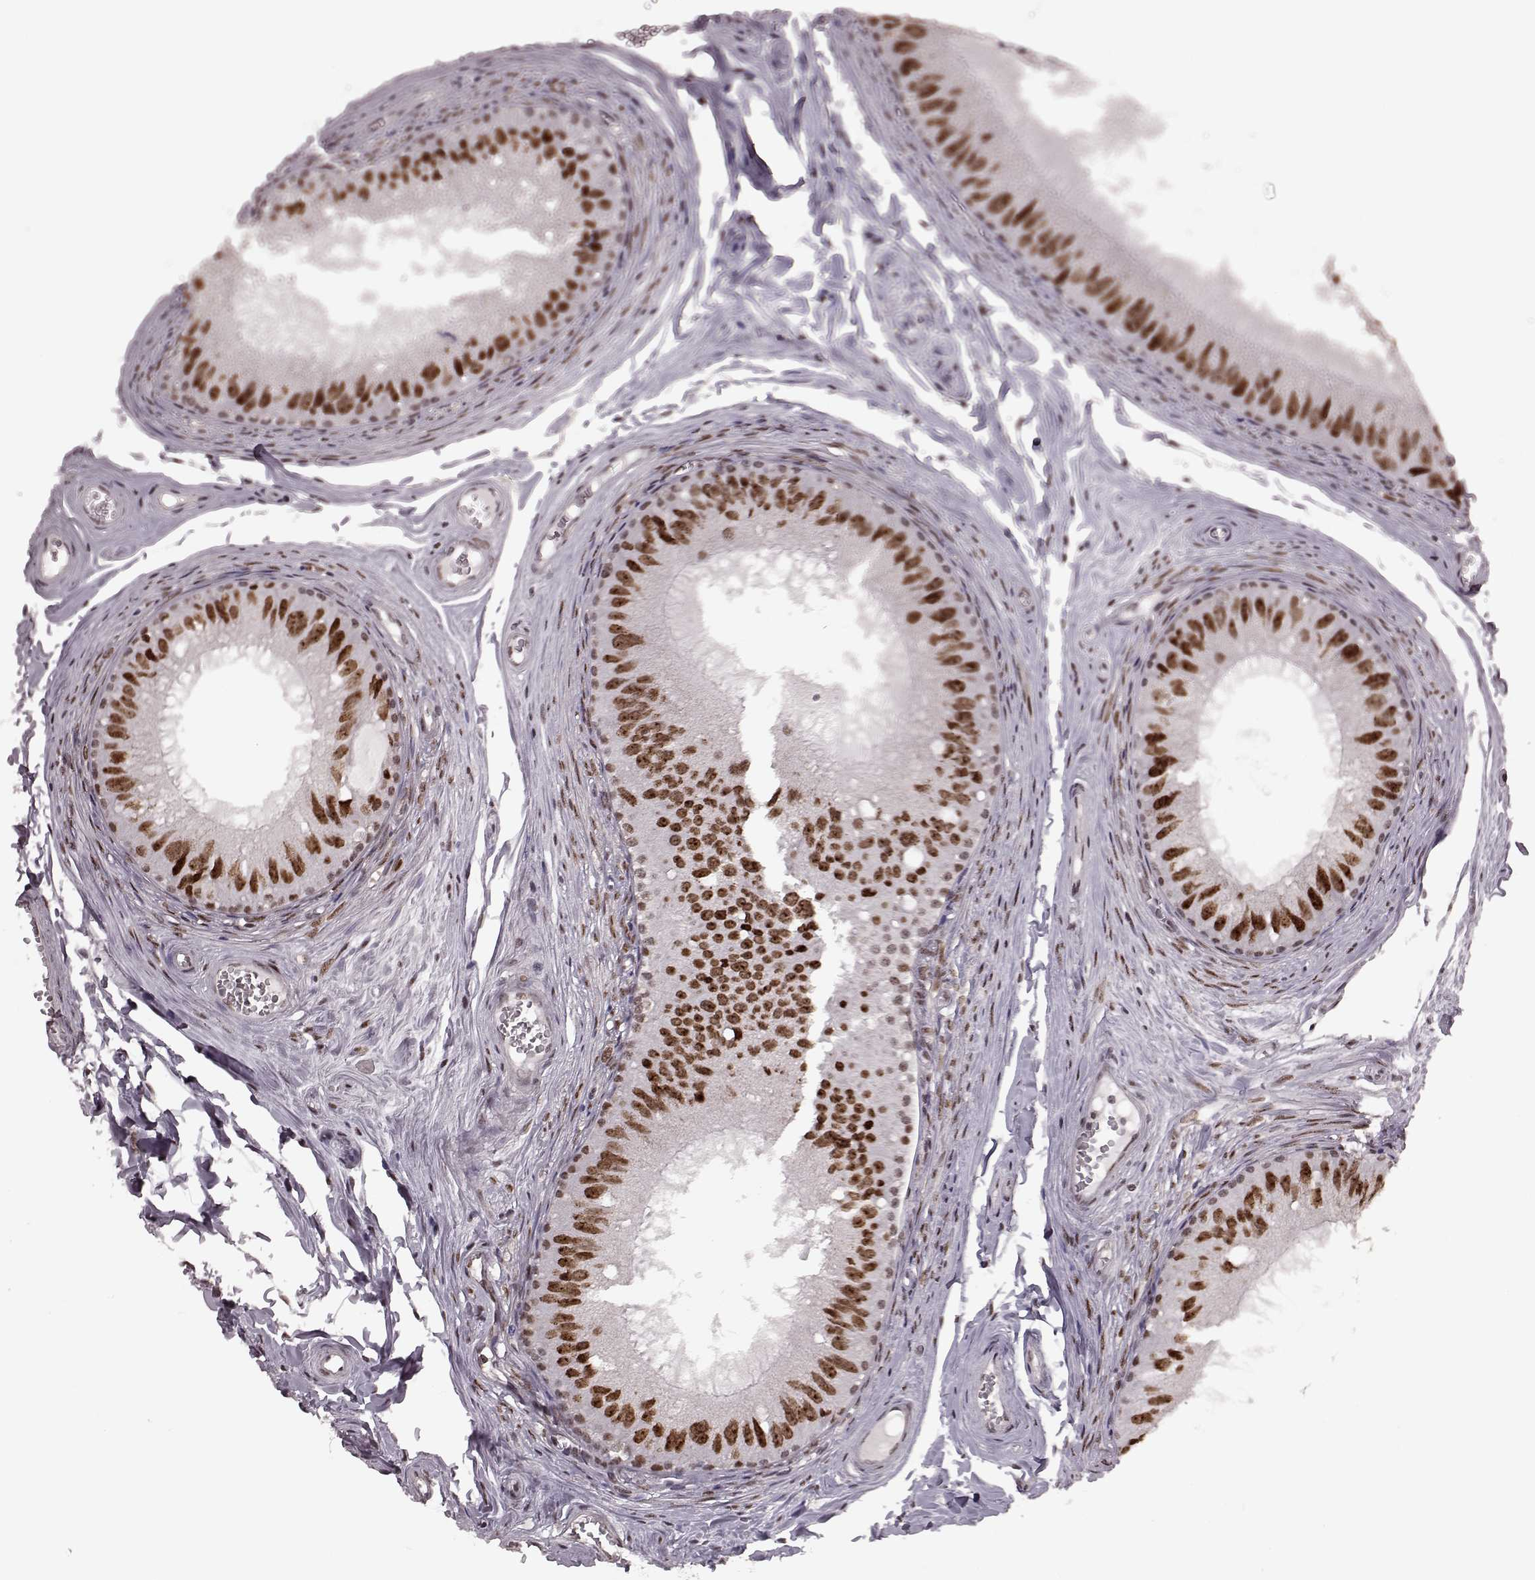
{"staining": {"intensity": "strong", "quantity": ">75%", "location": "nuclear"}, "tissue": "epididymis", "cell_type": "Glandular cells", "image_type": "normal", "snomed": [{"axis": "morphology", "description": "Normal tissue, NOS"}, {"axis": "topography", "description": "Epididymis"}], "caption": "A brown stain labels strong nuclear staining of a protein in glandular cells of benign epididymis. (brown staining indicates protein expression, while blue staining denotes nuclei).", "gene": "NR2C1", "patient": {"sex": "male", "age": 45}}